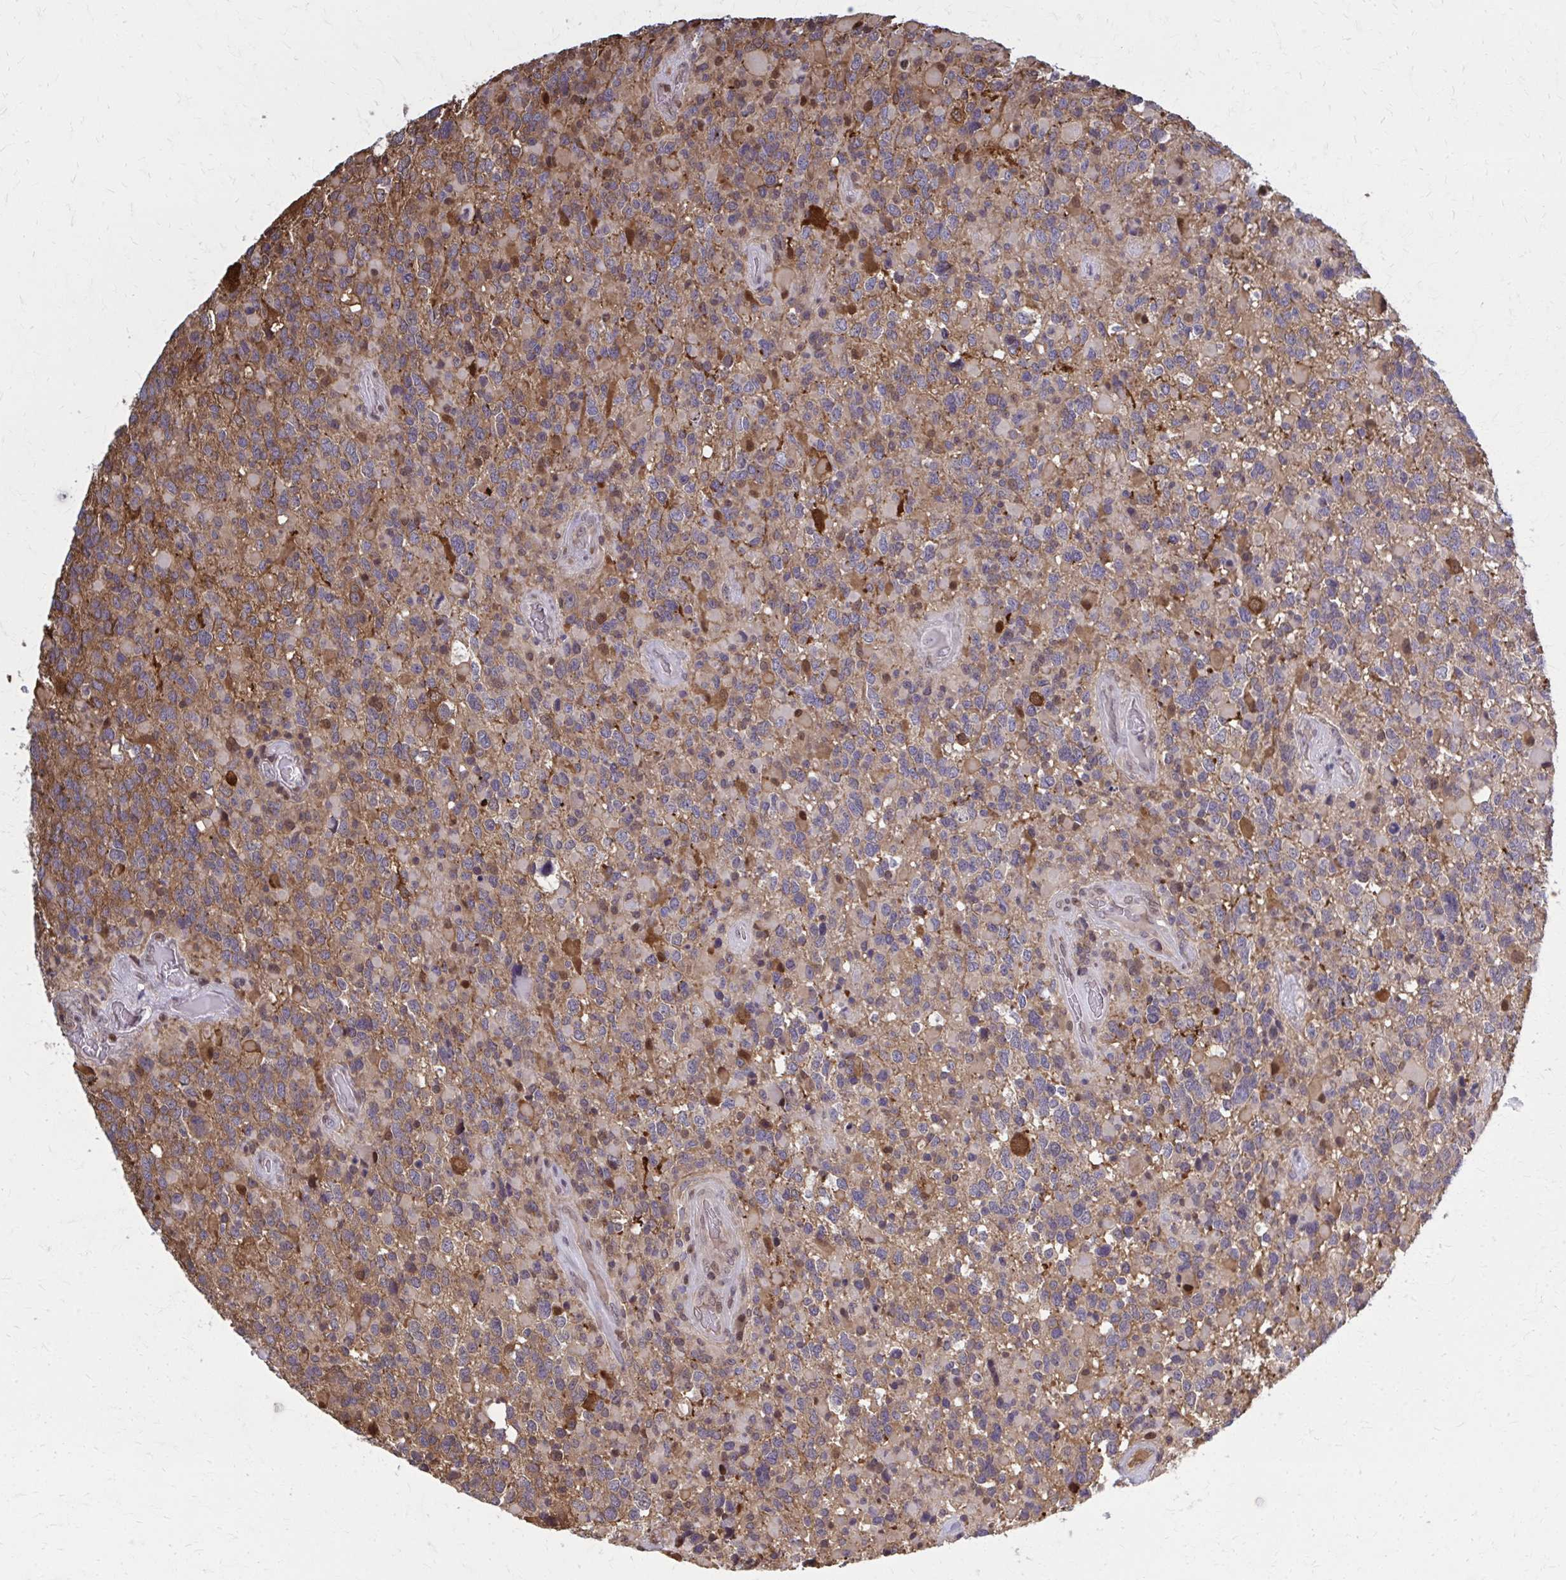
{"staining": {"intensity": "moderate", "quantity": "<25%", "location": "cytoplasmic/membranous"}, "tissue": "glioma", "cell_type": "Tumor cells", "image_type": "cancer", "snomed": [{"axis": "morphology", "description": "Glioma, malignant, High grade"}, {"axis": "topography", "description": "Brain"}], "caption": "Glioma was stained to show a protein in brown. There is low levels of moderate cytoplasmic/membranous staining in about <25% of tumor cells.", "gene": "MDH1", "patient": {"sex": "female", "age": 40}}